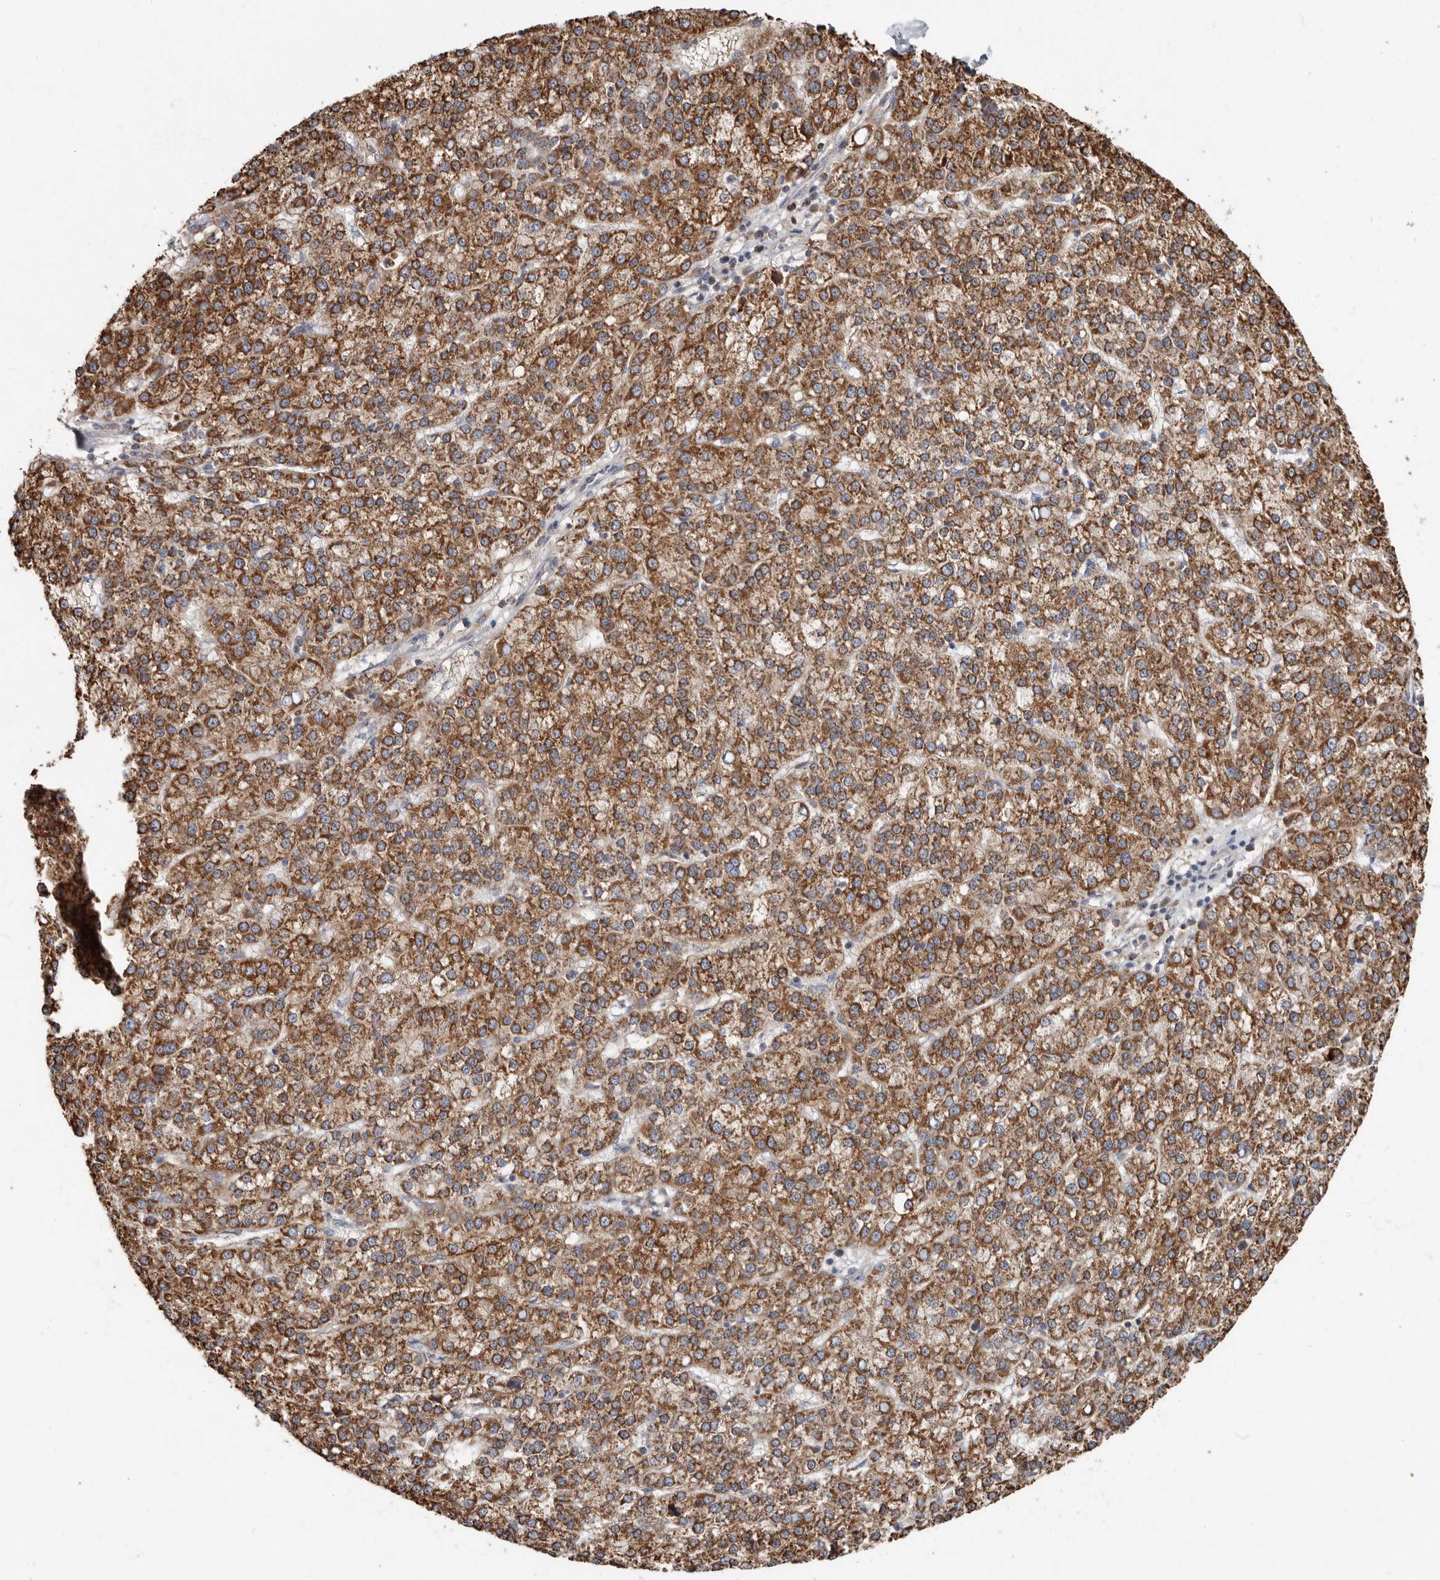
{"staining": {"intensity": "strong", "quantity": ">75%", "location": "cytoplasmic/membranous"}, "tissue": "liver cancer", "cell_type": "Tumor cells", "image_type": "cancer", "snomed": [{"axis": "morphology", "description": "Carcinoma, Hepatocellular, NOS"}, {"axis": "topography", "description": "Liver"}], "caption": "Liver cancer (hepatocellular carcinoma) stained with DAB immunohistochemistry demonstrates high levels of strong cytoplasmic/membranous staining in approximately >75% of tumor cells.", "gene": "KIF26B", "patient": {"sex": "female", "age": 58}}